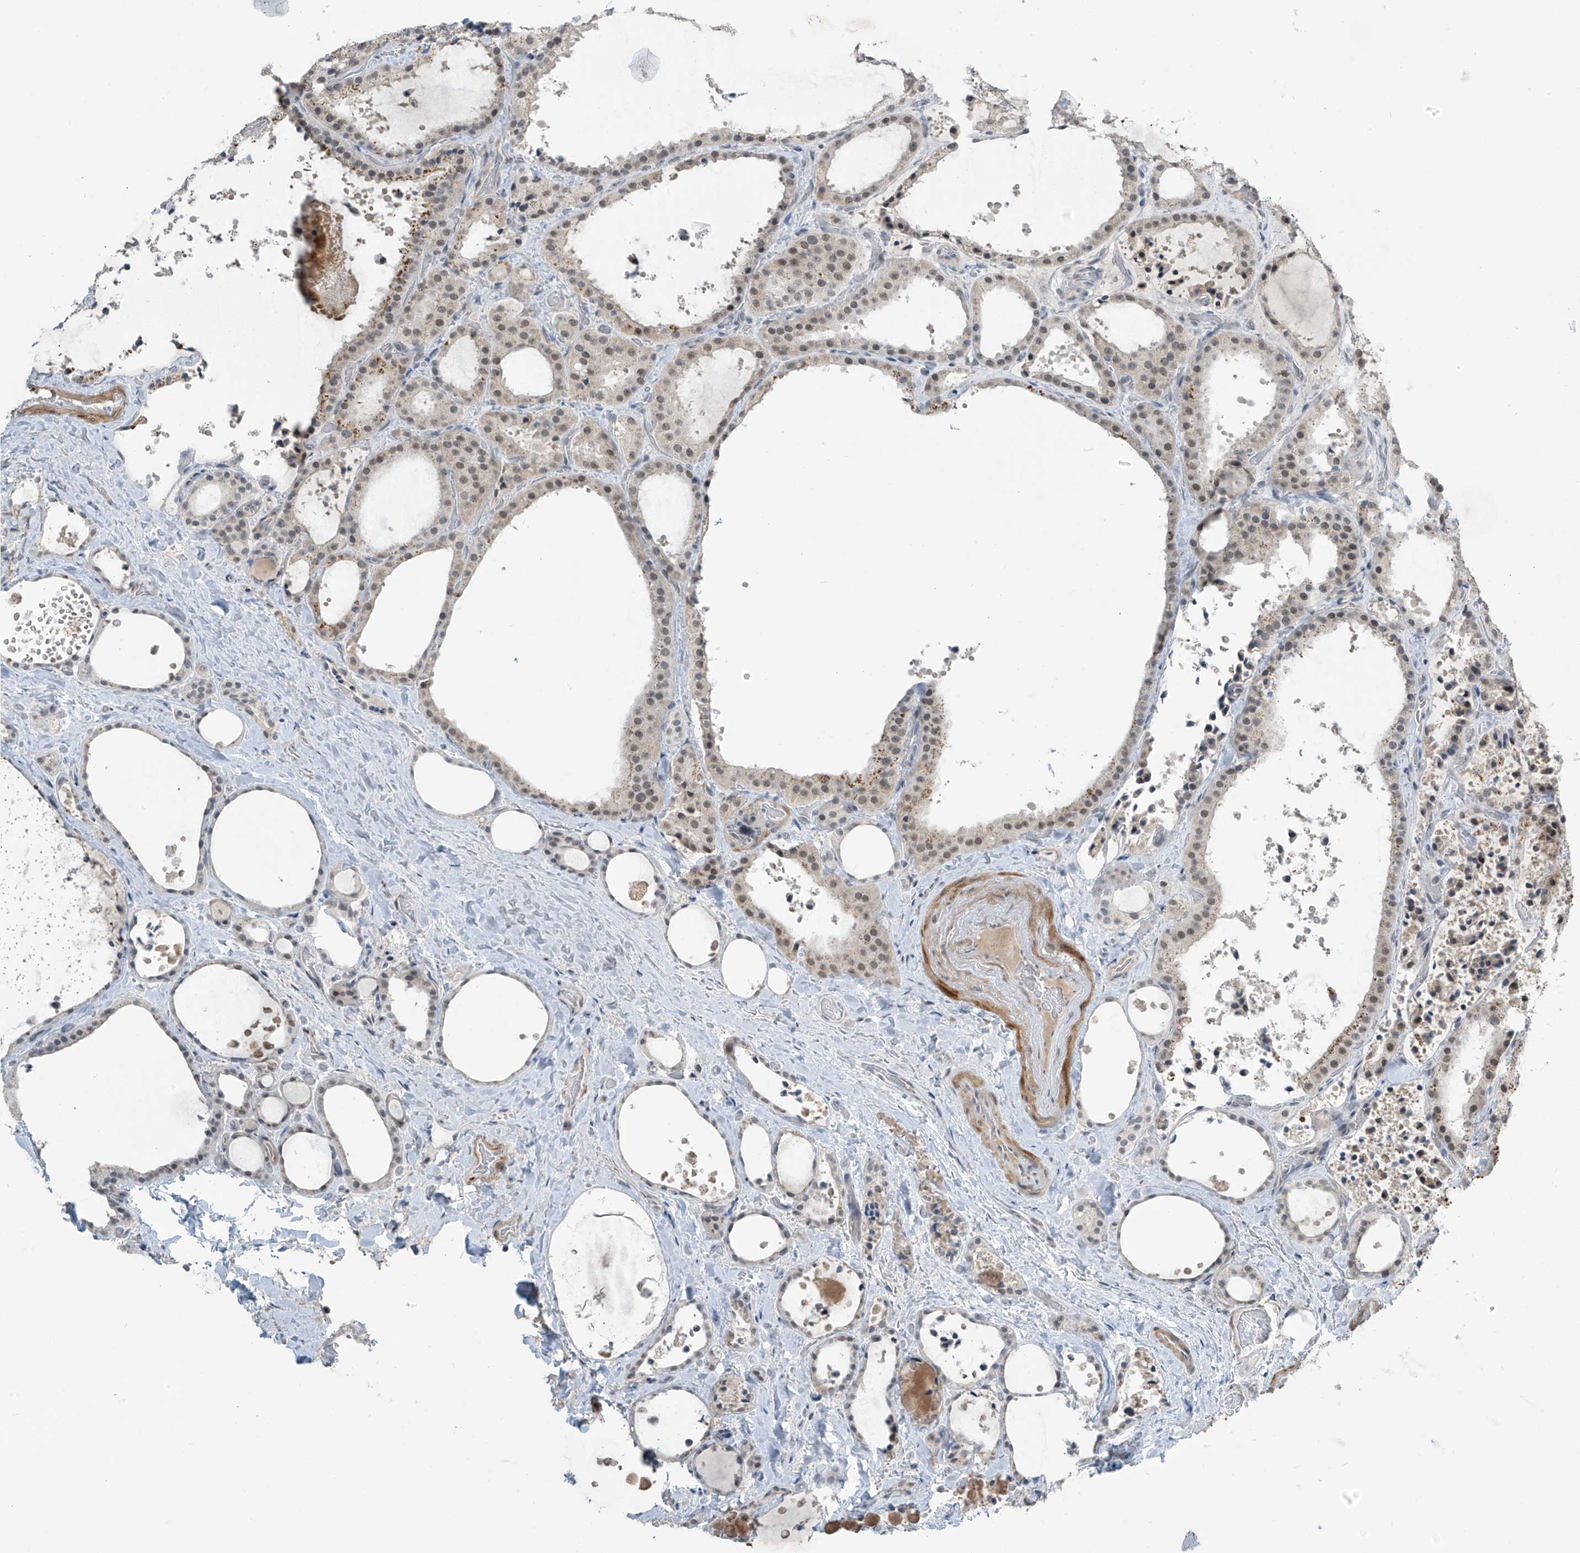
{"staining": {"intensity": "negative", "quantity": "none", "location": "none"}, "tissue": "thyroid cancer", "cell_type": "Tumor cells", "image_type": "cancer", "snomed": [{"axis": "morphology", "description": "Papillary adenocarcinoma, NOS"}, {"axis": "topography", "description": "Thyroid gland"}], "caption": "IHC photomicrograph of neoplastic tissue: papillary adenocarcinoma (thyroid) stained with DAB (3,3'-diaminobenzidine) reveals no significant protein staining in tumor cells. (Stains: DAB (3,3'-diaminobenzidine) immunohistochemistry (IHC) with hematoxylin counter stain, Microscopy: brightfield microscopy at high magnification).", "gene": "METAP1D", "patient": {"sex": "male", "age": 77}}